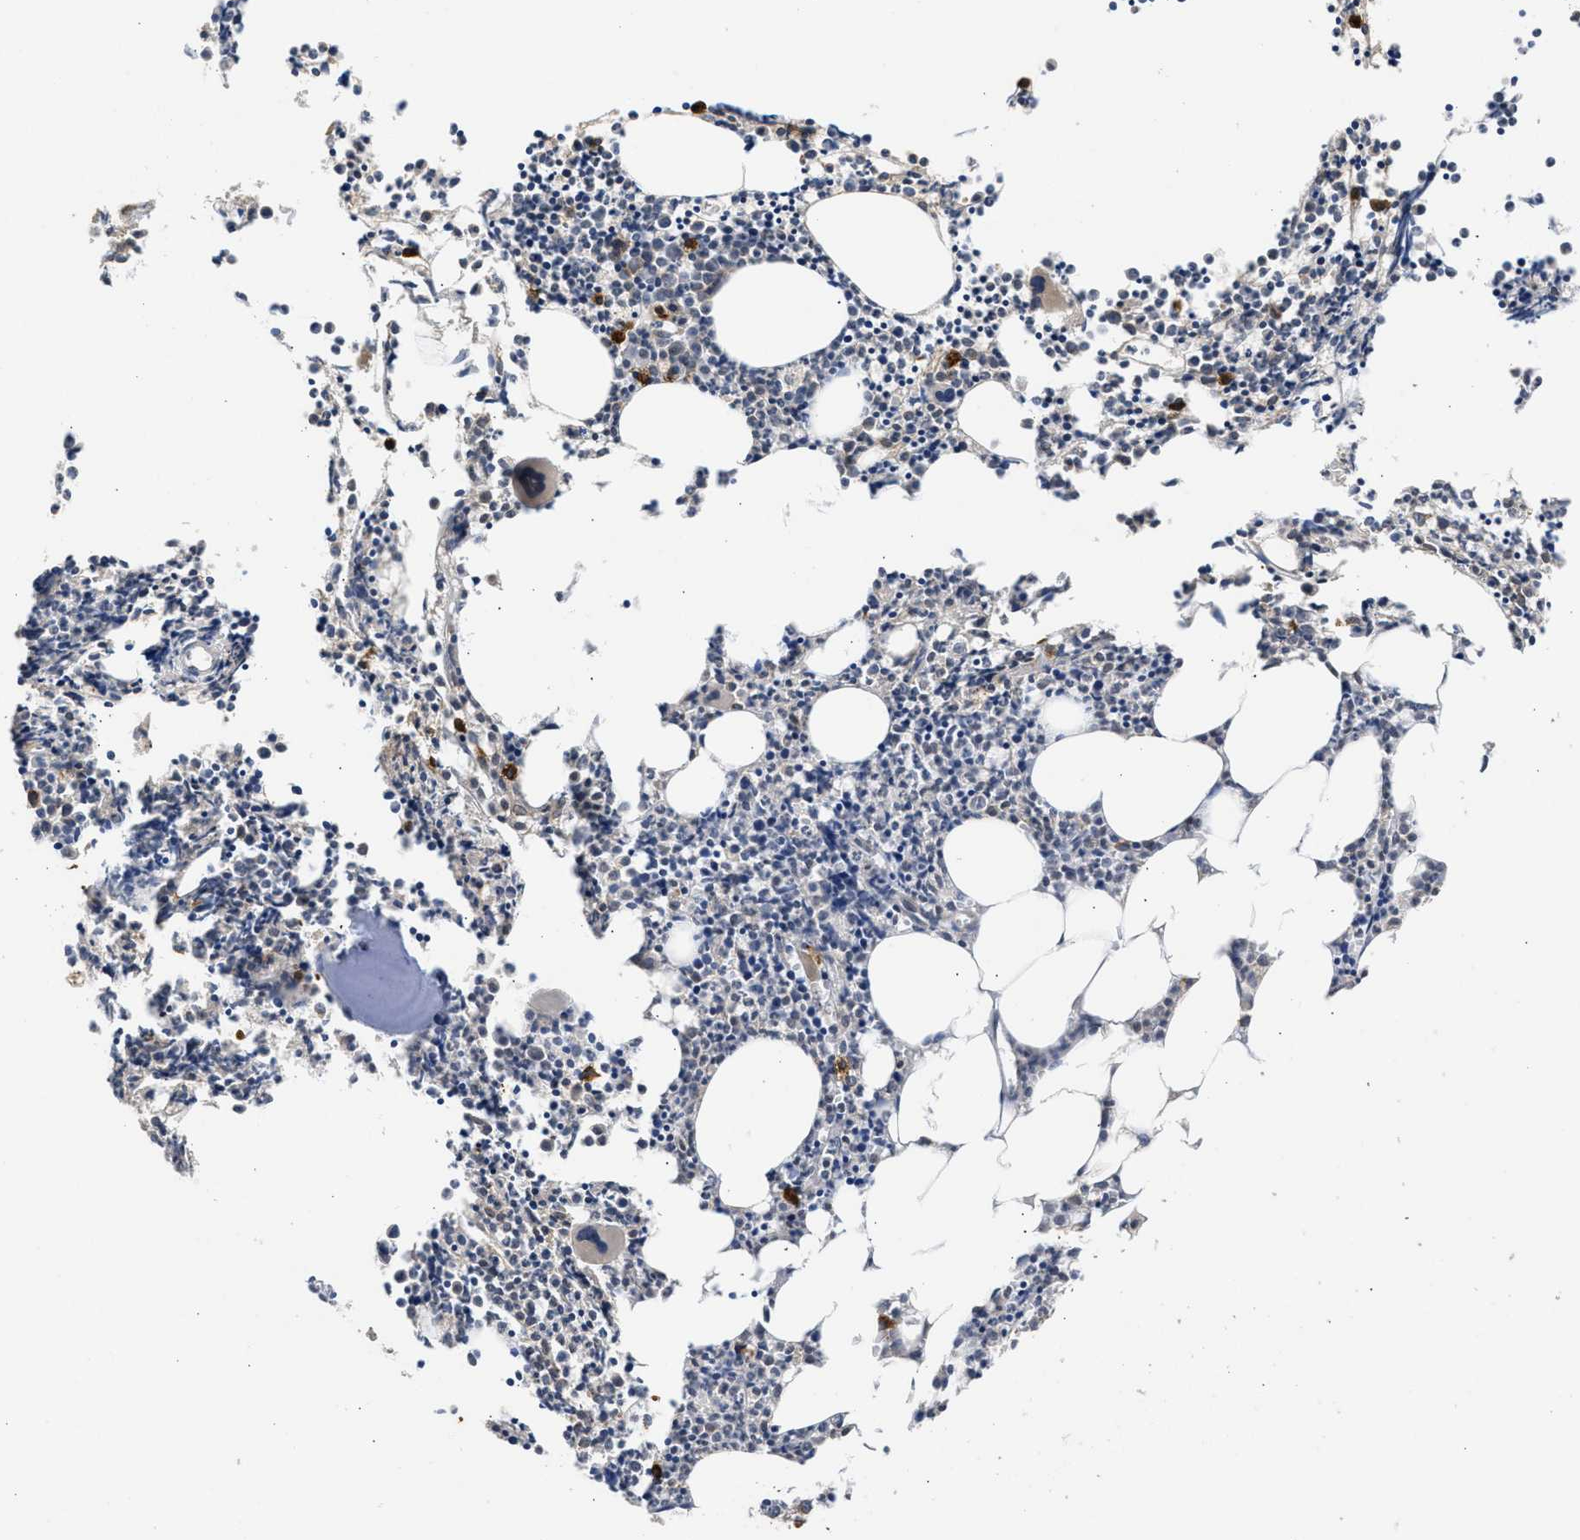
{"staining": {"intensity": "strong", "quantity": "25%-75%", "location": "cytoplasmic/membranous"}, "tissue": "bone marrow", "cell_type": "Hematopoietic cells", "image_type": "normal", "snomed": [{"axis": "morphology", "description": "Normal tissue, NOS"}, {"axis": "morphology", "description": "Inflammation, NOS"}, {"axis": "topography", "description": "Bone marrow"}], "caption": "Strong cytoplasmic/membranous positivity is identified in approximately 25%-75% of hematopoietic cells in normal bone marrow. (DAB IHC, brown staining for protein, blue staining for nuclei).", "gene": "DNAJC1", "patient": {"sex": "female", "age": 53}}